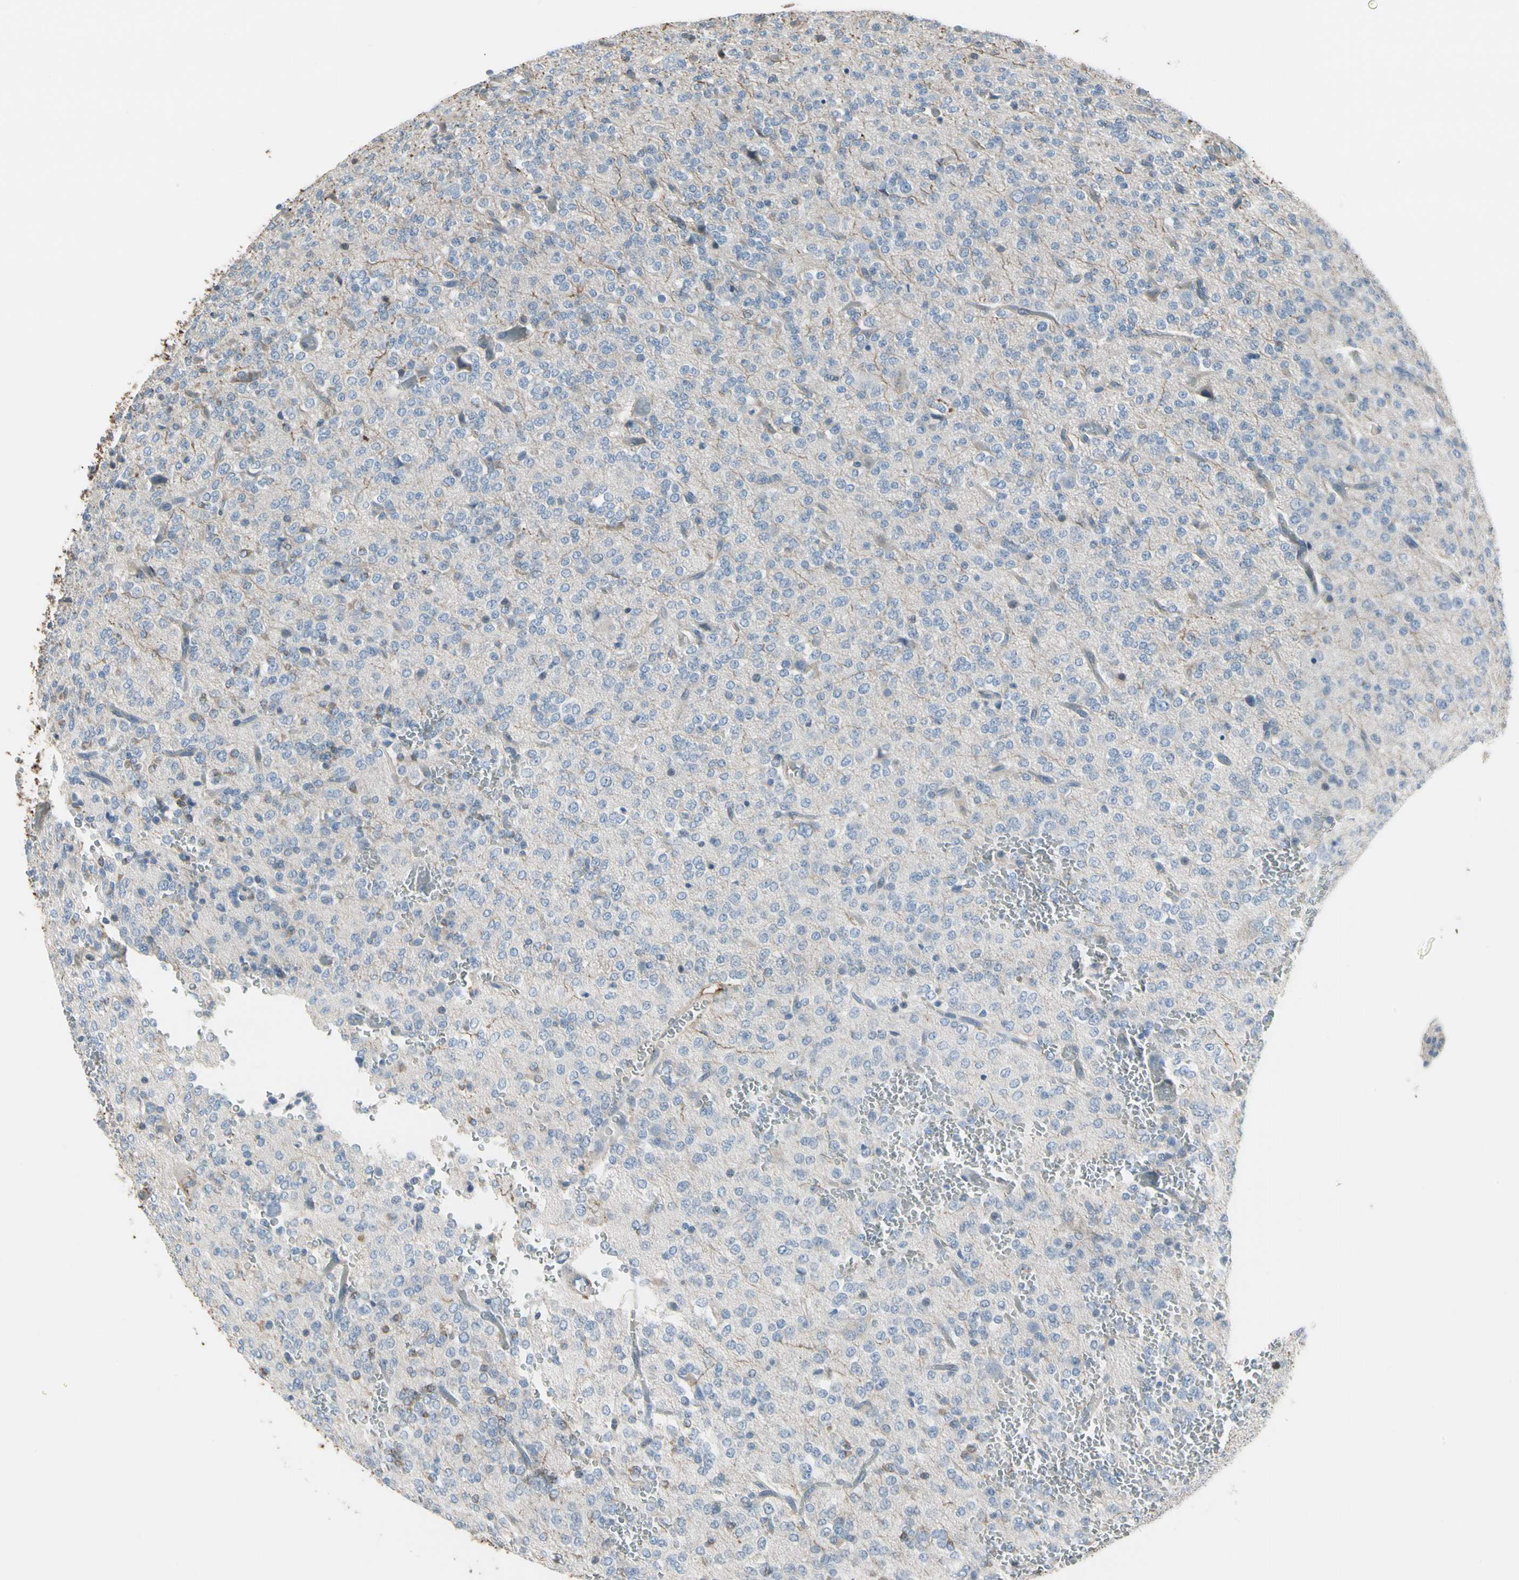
{"staining": {"intensity": "negative", "quantity": "none", "location": "none"}, "tissue": "glioma", "cell_type": "Tumor cells", "image_type": "cancer", "snomed": [{"axis": "morphology", "description": "Glioma, malignant, Low grade"}, {"axis": "topography", "description": "Brain"}], "caption": "Glioma was stained to show a protein in brown. There is no significant staining in tumor cells.", "gene": "PIGR", "patient": {"sex": "male", "age": 38}}